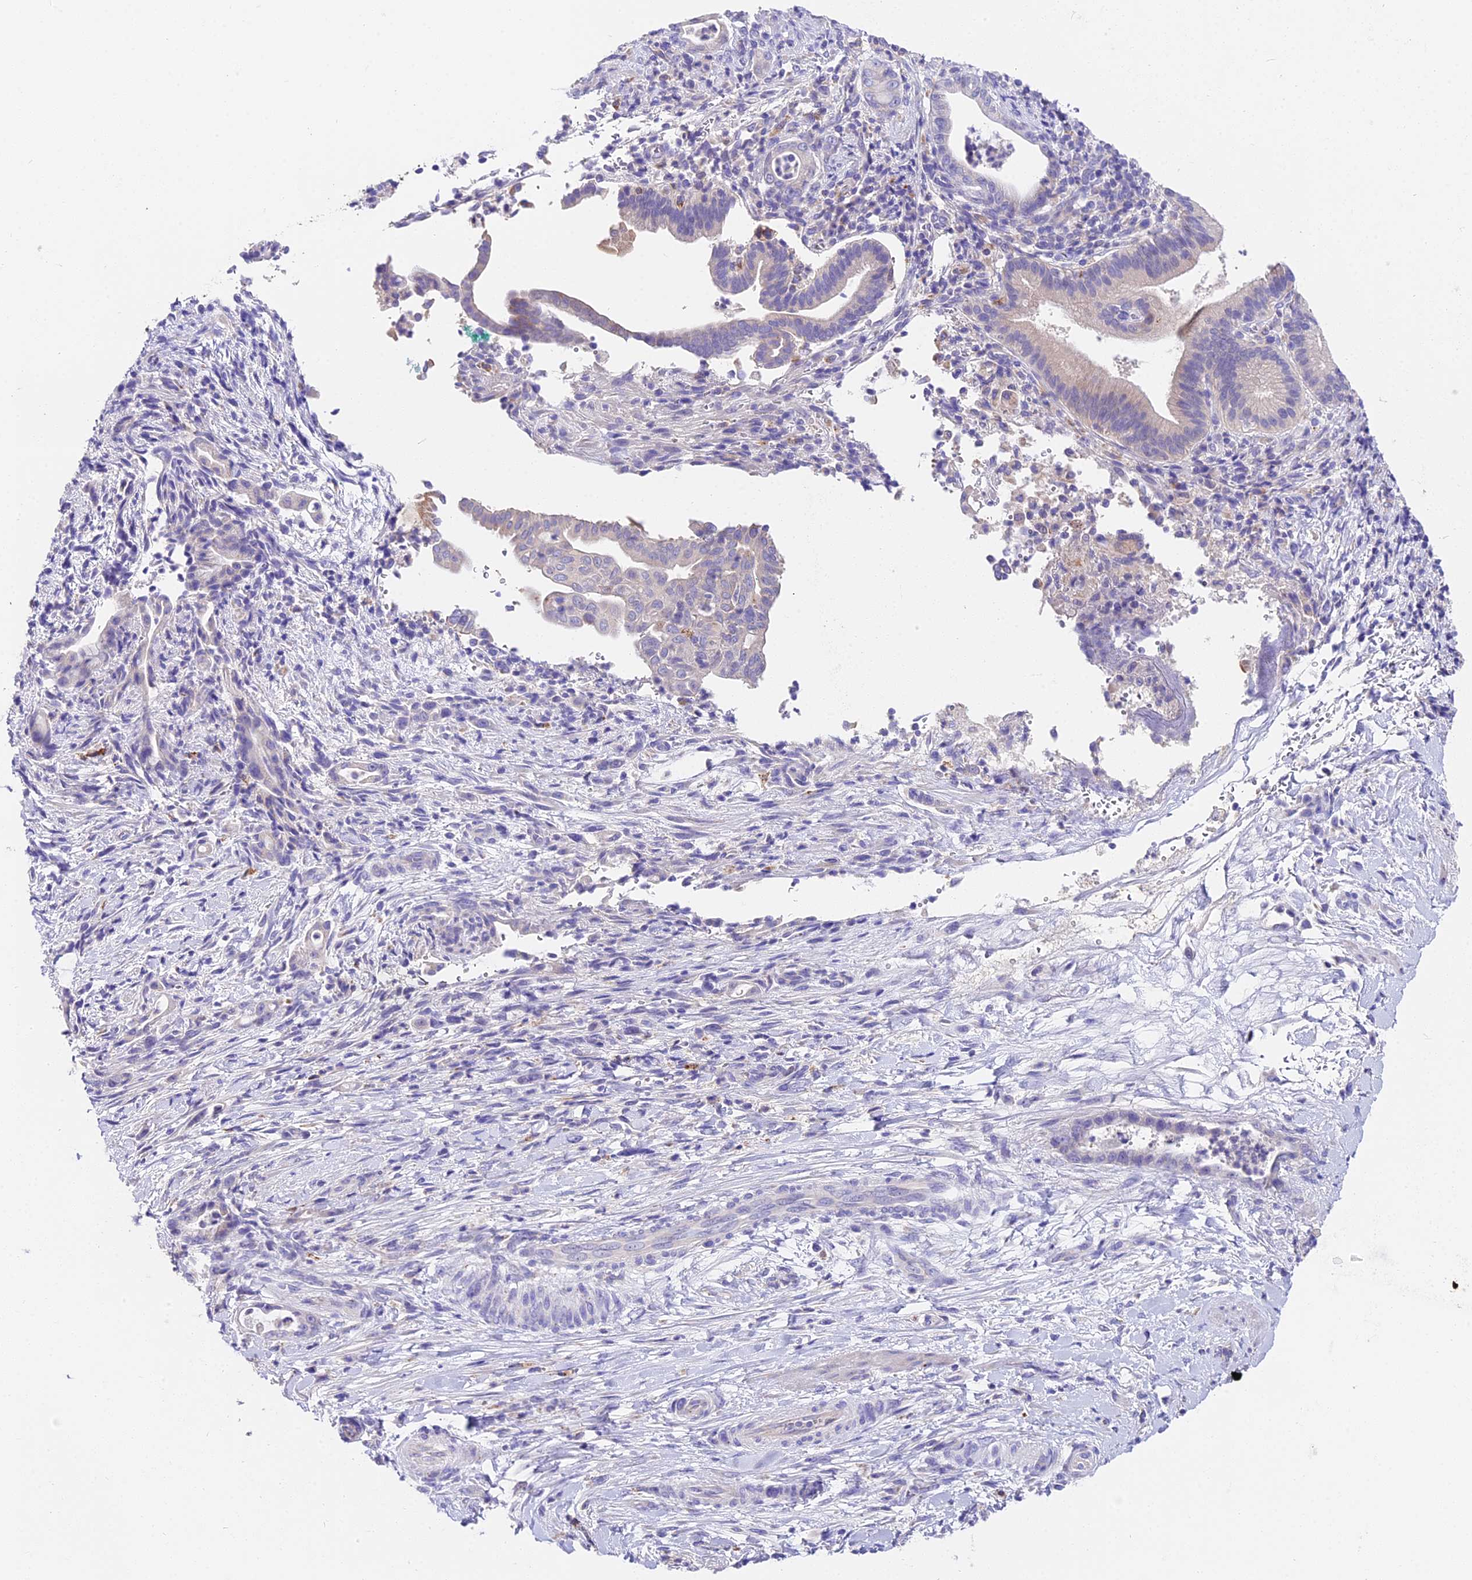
{"staining": {"intensity": "negative", "quantity": "none", "location": "none"}, "tissue": "pancreatic cancer", "cell_type": "Tumor cells", "image_type": "cancer", "snomed": [{"axis": "morphology", "description": "Normal tissue, NOS"}, {"axis": "morphology", "description": "Adenocarcinoma, NOS"}, {"axis": "topography", "description": "Pancreas"}], "caption": "The IHC micrograph has no significant expression in tumor cells of pancreatic cancer (adenocarcinoma) tissue.", "gene": "LYPD6", "patient": {"sex": "female", "age": 55}}